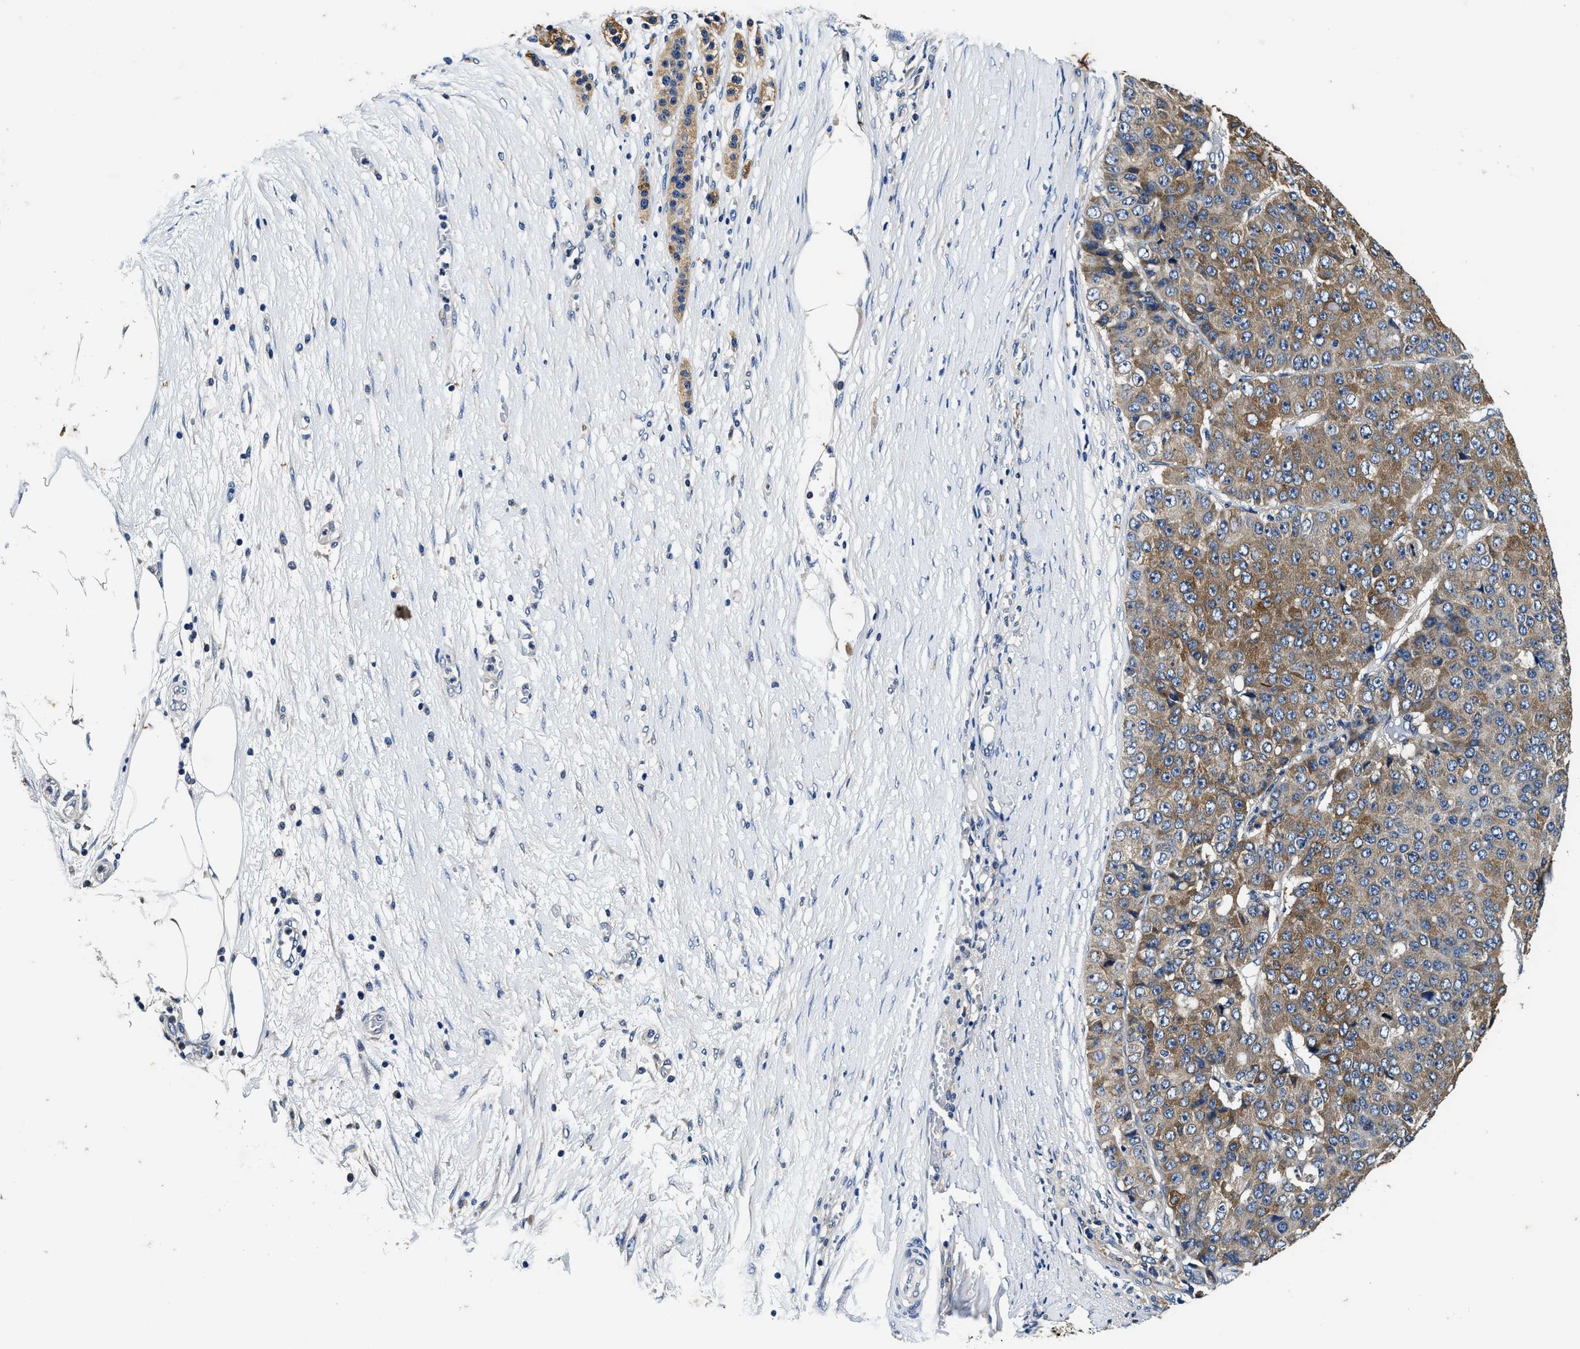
{"staining": {"intensity": "moderate", "quantity": "25%-75%", "location": "cytoplasmic/membranous"}, "tissue": "pancreatic cancer", "cell_type": "Tumor cells", "image_type": "cancer", "snomed": [{"axis": "morphology", "description": "Adenocarcinoma, NOS"}, {"axis": "topography", "description": "Pancreas"}], "caption": "A medium amount of moderate cytoplasmic/membranous expression is appreciated in about 25%-75% of tumor cells in pancreatic cancer tissue.", "gene": "PI4KB", "patient": {"sex": "male", "age": 50}}